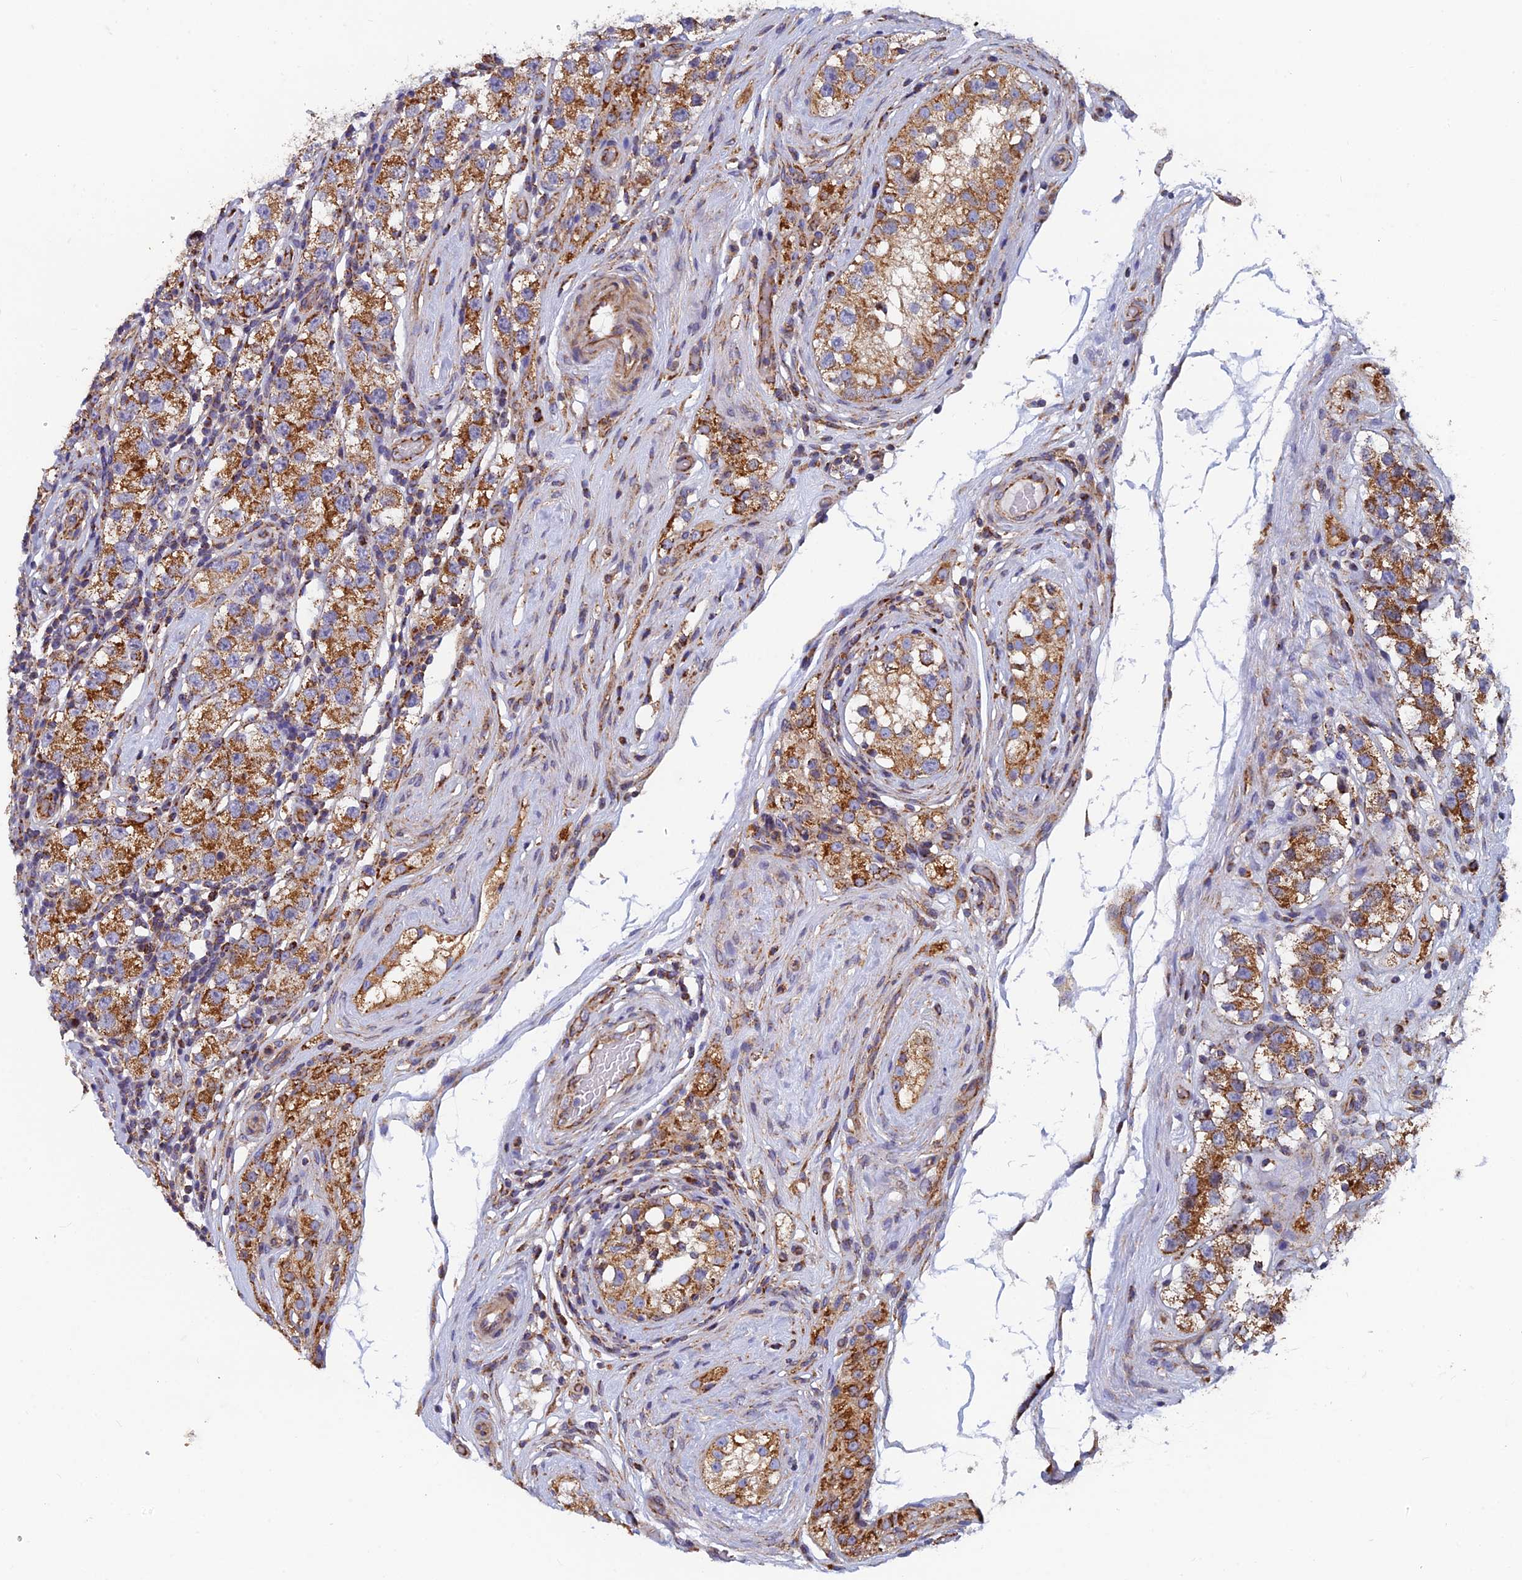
{"staining": {"intensity": "moderate", "quantity": ">75%", "location": "cytoplasmic/membranous"}, "tissue": "testis cancer", "cell_type": "Tumor cells", "image_type": "cancer", "snomed": [{"axis": "morphology", "description": "Seminoma, NOS"}, {"axis": "topography", "description": "Testis"}], "caption": "A photomicrograph showing moderate cytoplasmic/membranous positivity in approximately >75% of tumor cells in testis cancer, as visualized by brown immunohistochemical staining.", "gene": "MRPS9", "patient": {"sex": "male", "age": 34}}